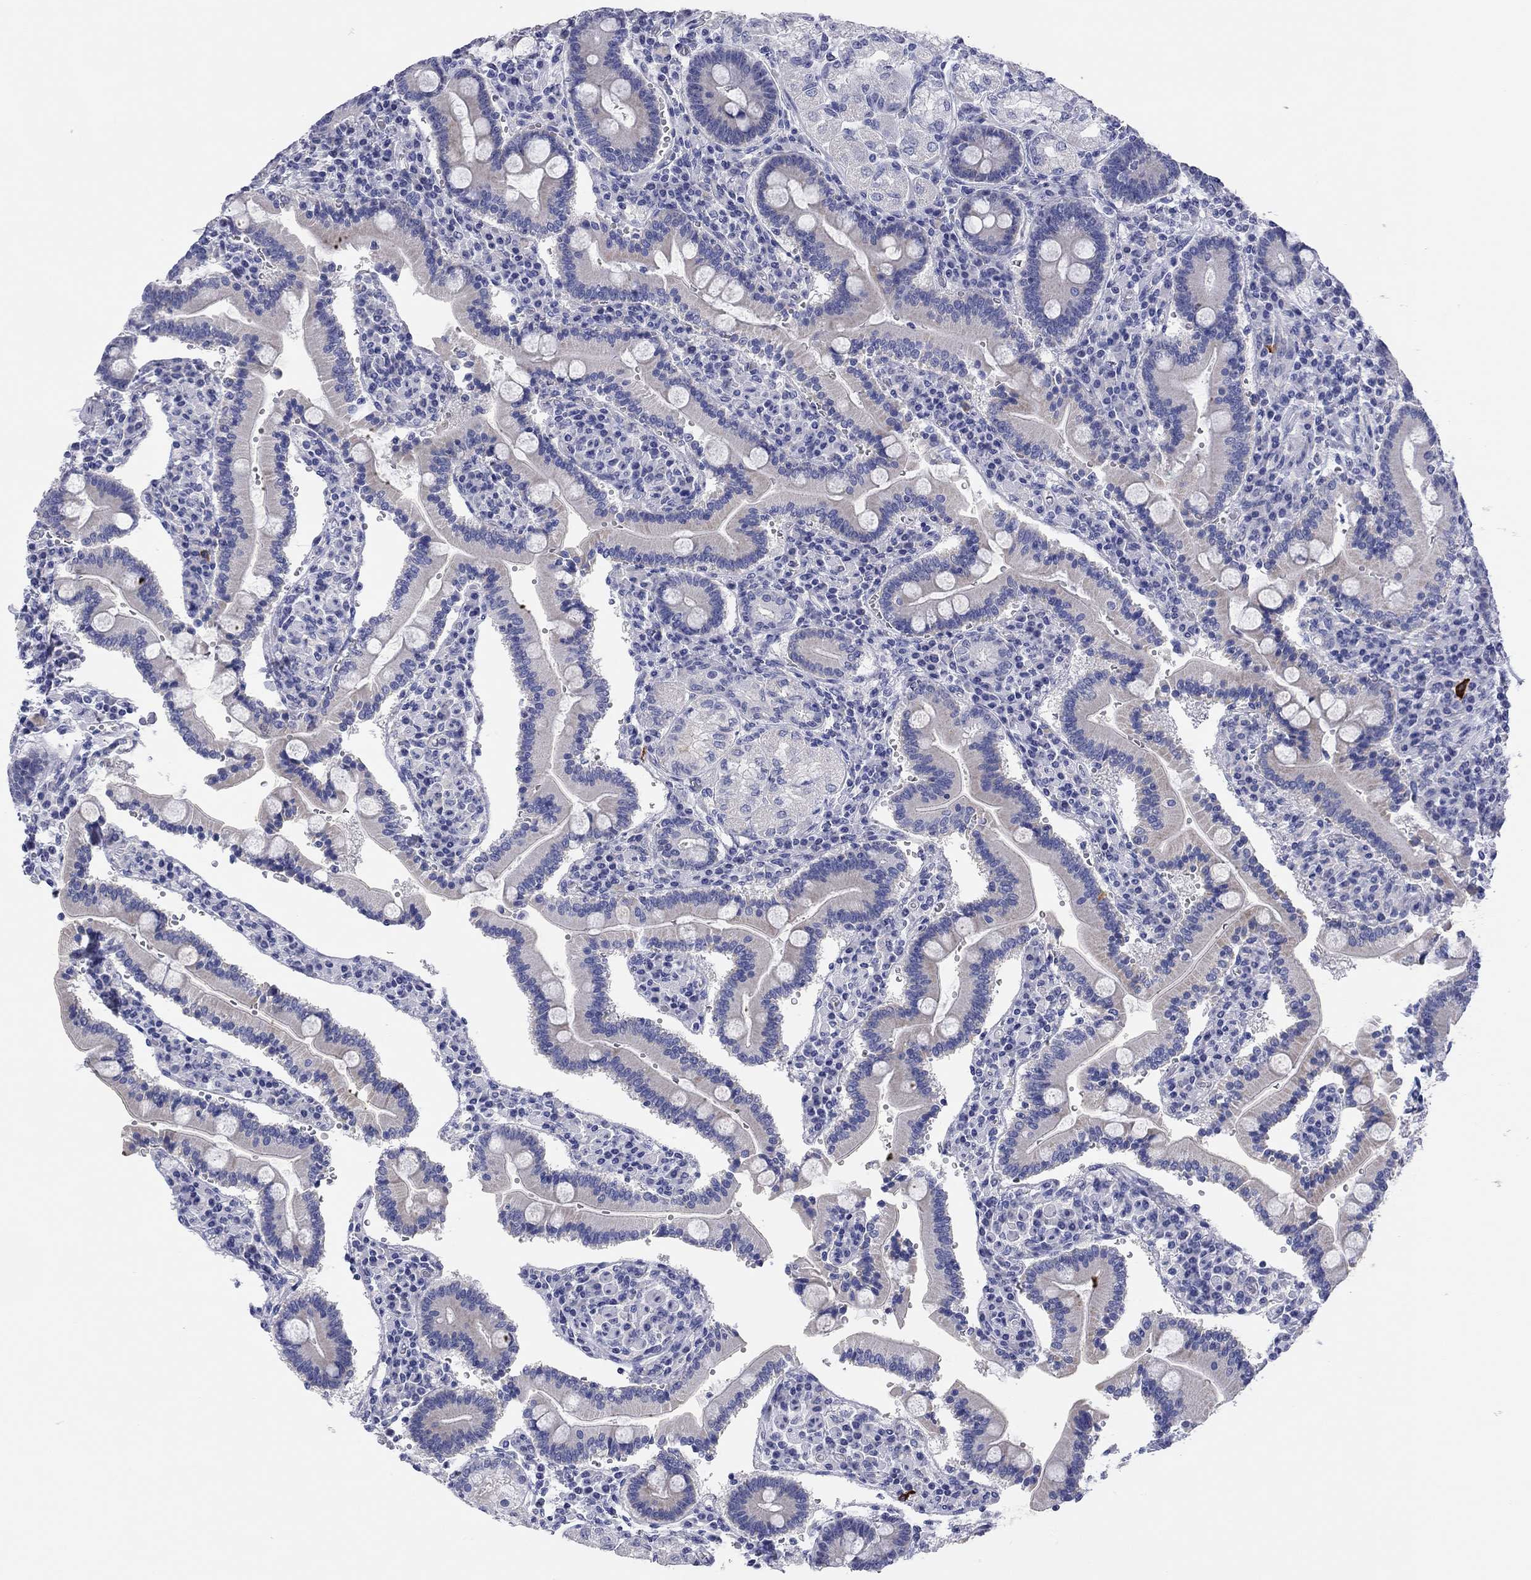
{"staining": {"intensity": "strong", "quantity": "<25%", "location": "cytoplasmic/membranous"}, "tissue": "duodenum", "cell_type": "Glandular cells", "image_type": "normal", "snomed": [{"axis": "morphology", "description": "Normal tissue, NOS"}, {"axis": "topography", "description": "Duodenum"}], "caption": "Immunohistochemical staining of benign human duodenum displays <25% levels of strong cytoplasmic/membranous protein staining in approximately <25% of glandular cells.", "gene": "ENSG00000269035", "patient": {"sex": "female", "age": 62}}